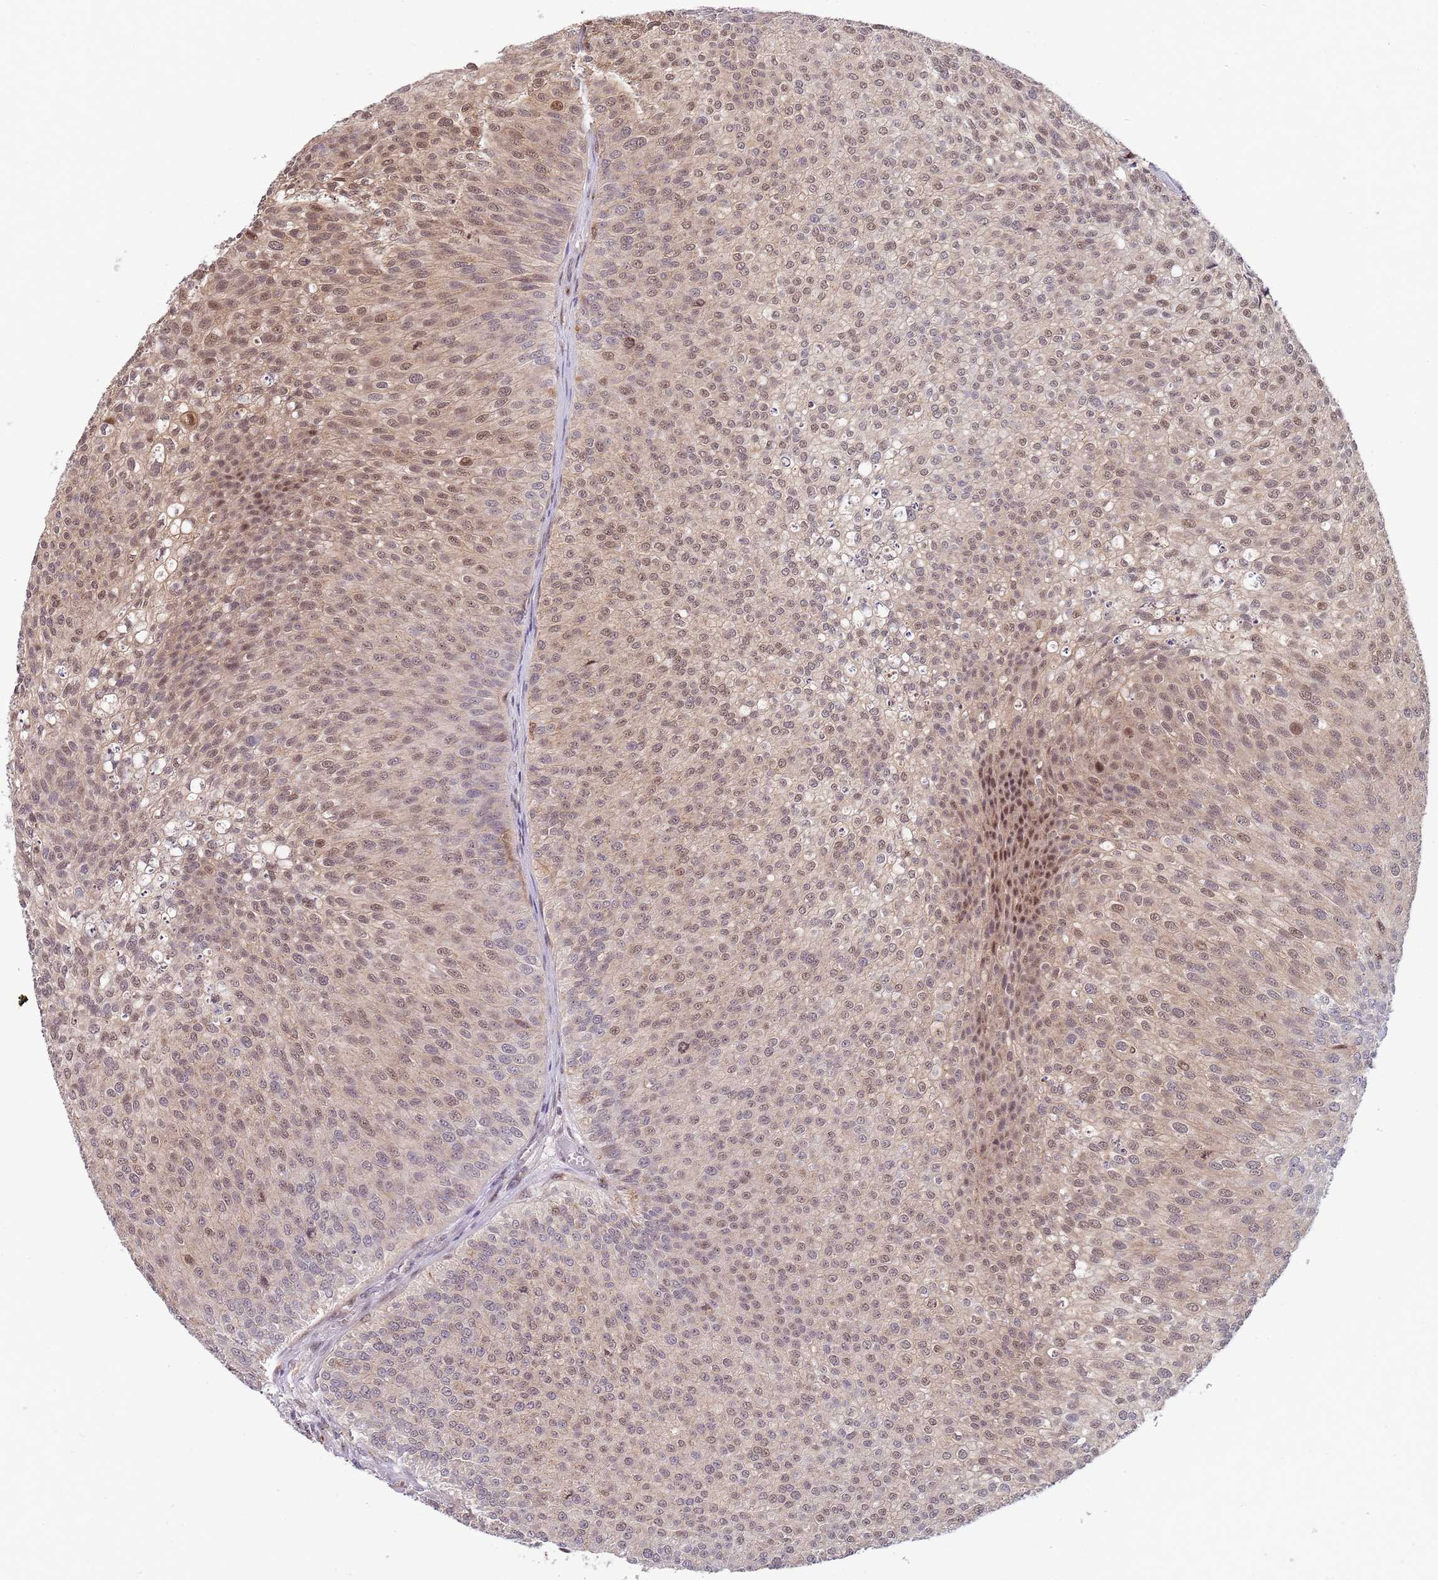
{"staining": {"intensity": "weak", "quantity": ">75%", "location": "nuclear"}, "tissue": "urothelial cancer", "cell_type": "Tumor cells", "image_type": "cancer", "snomed": [{"axis": "morphology", "description": "Urothelial carcinoma, Low grade"}, {"axis": "topography", "description": "Urinary bladder"}], "caption": "This is a histology image of immunohistochemistry staining of low-grade urothelial carcinoma, which shows weak expression in the nuclear of tumor cells.", "gene": "CCNJL", "patient": {"sex": "male", "age": 84}}